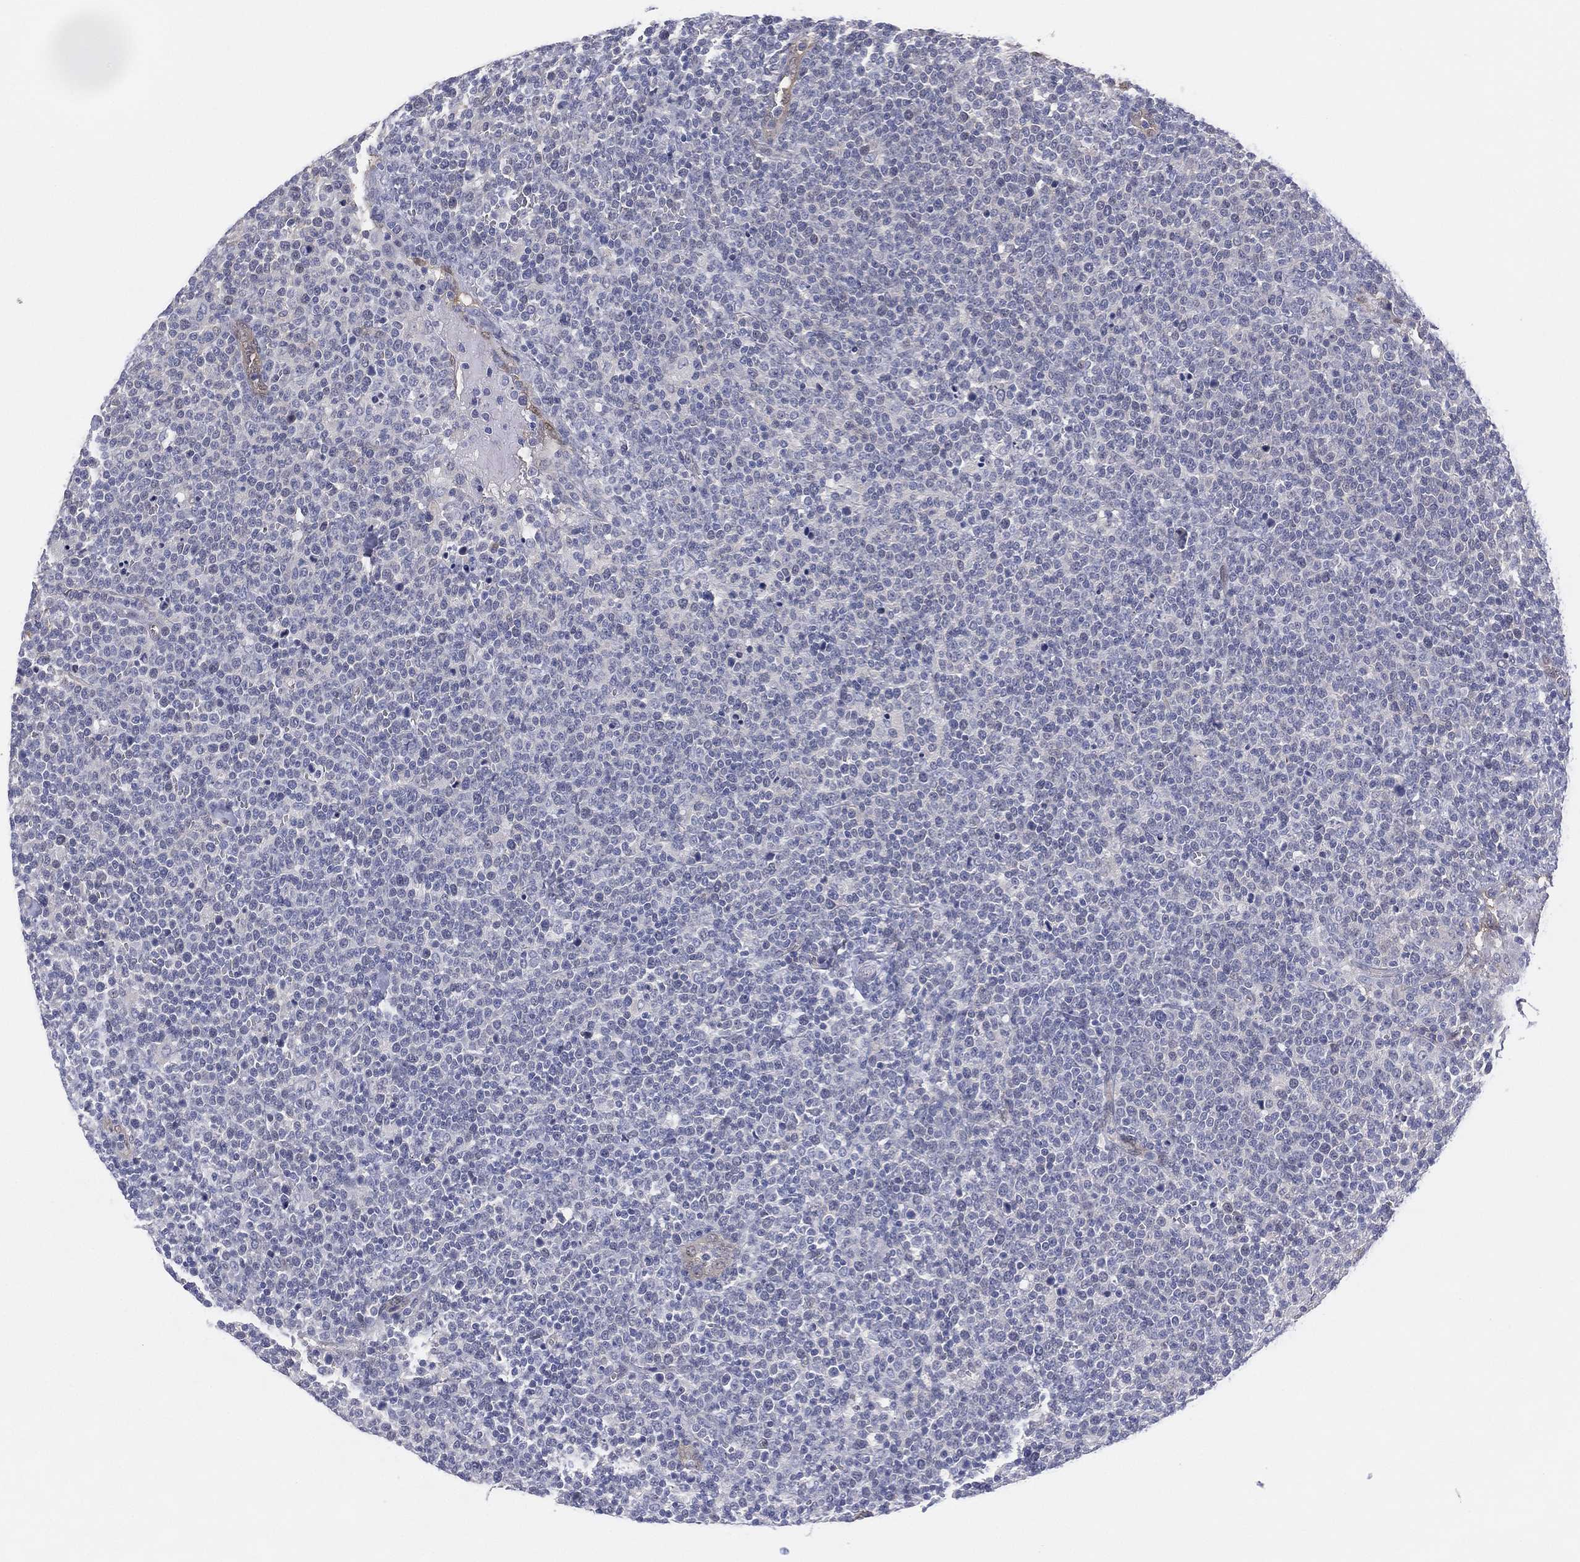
{"staining": {"intensity": "negative", "quantity": "none", "location": "none"}, "tissue": "lymphoma", "cell_type": "Tumor cells", "image_type": "cancer", "snomed": [{"axis": "morphology", "description": "Malignant lymphoma, non-Hodgkin's type, High grade"}, {"axis": "topography", "description": "Lymph node"}], "caption": "DAB (3,3'-diaminobenzidine) immunohistochemical staining of high-grade malignant lymphoma, non-Hodgkin's type reveals no significant expression in tumor cells. (Immunohistochemistry, brightfield microscopy, high magnification).", "gene": "DDAH1", "patient": {"sex": "male", "age": 61}}